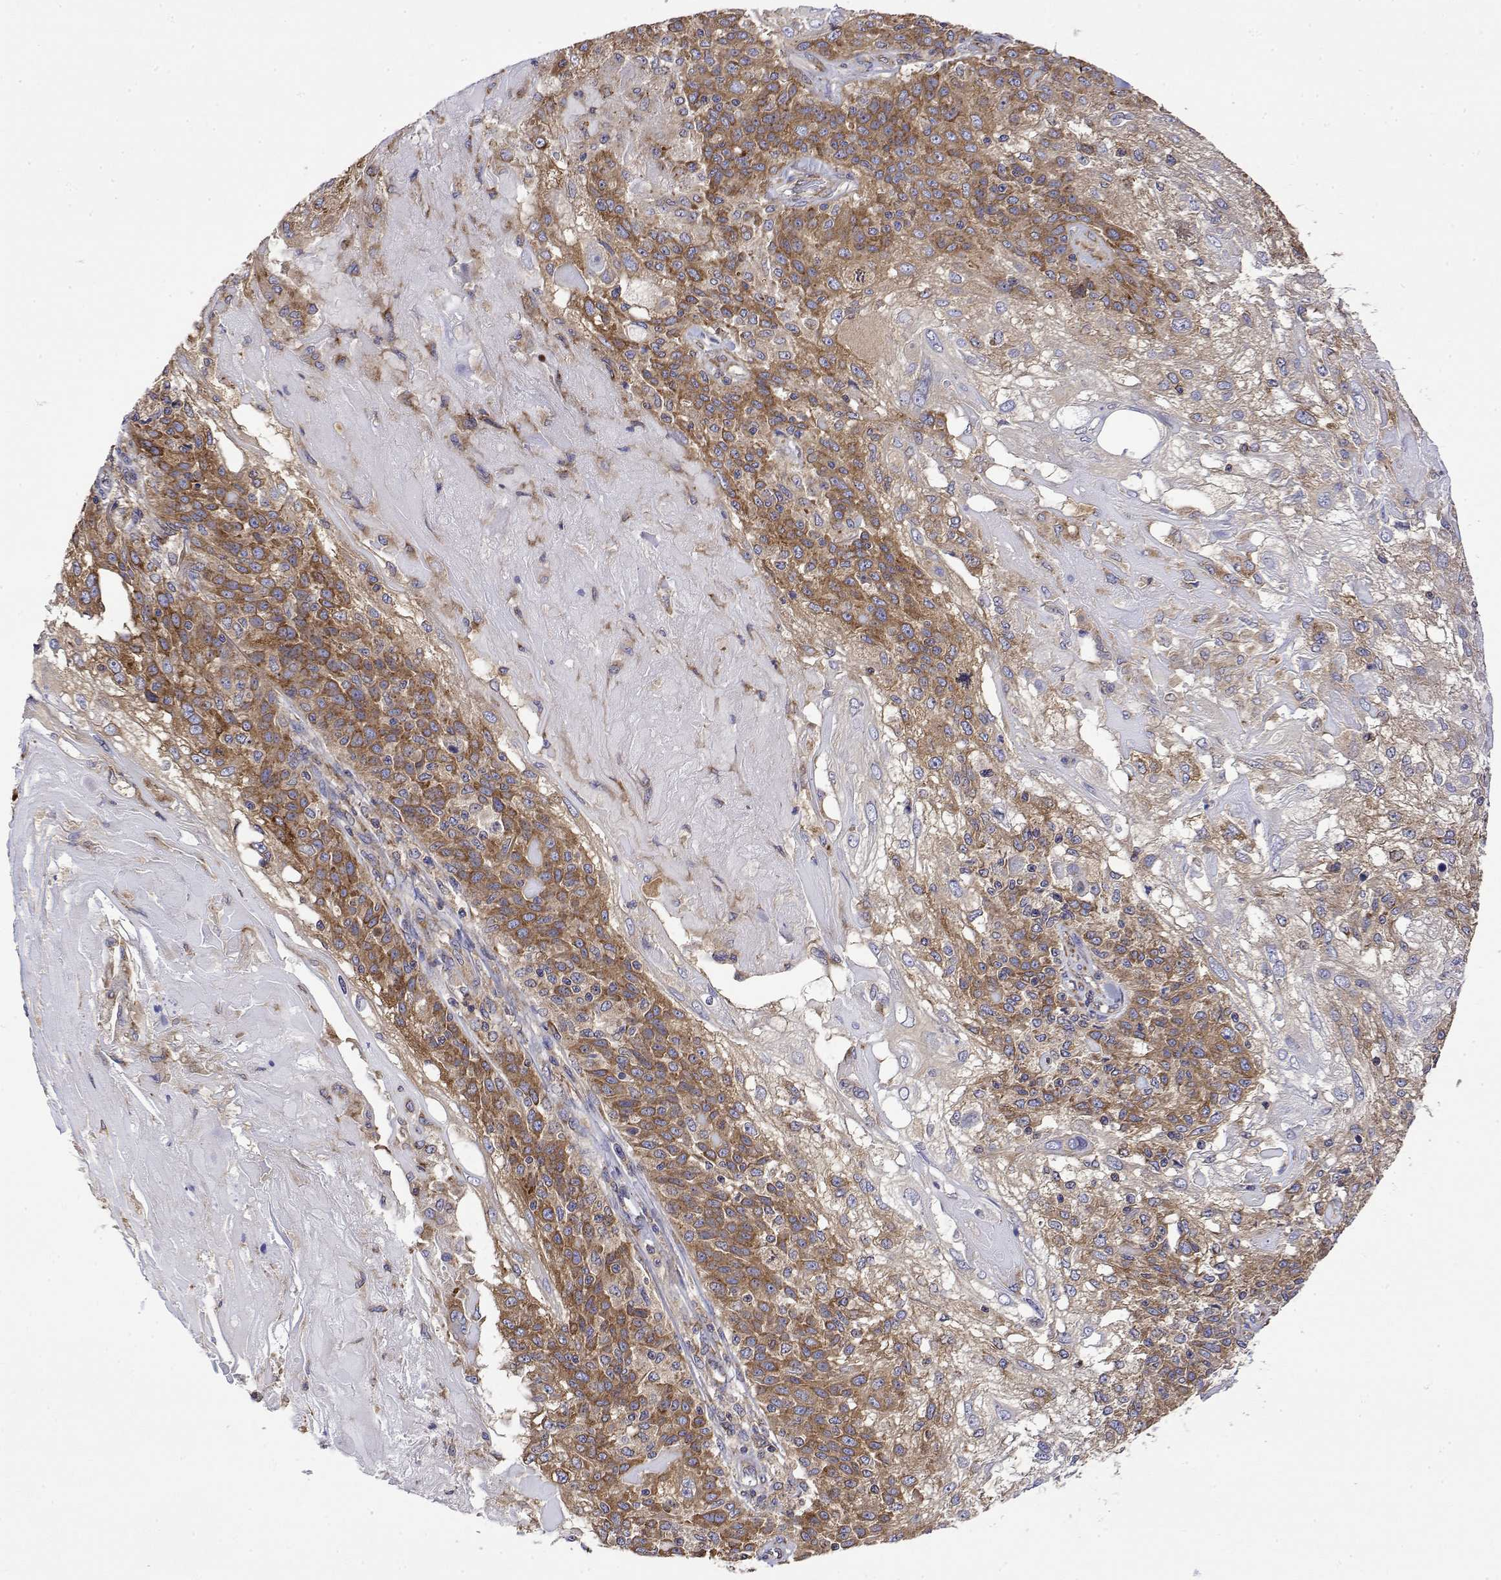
{"staining": {"intensity": "moderate", "quantity": ">75%", "location": "cytoplasmic/membranous"}, "tissue": "skin cancer", "cell_type": "Tumor cells", "image_type": "cancer", "snomed": [{"axis": "morphology", "description": "Normal tissue, NOS"}, {"axis": "morphology", "description": "Squamous cell carcinoma, NOS"}, {"axis": "topography", "description": "Skin"}], "caption": "Protein staining displays moderate cytoplasmic/membranous positivity in about >75% of tumor cells in squamous cell carcinoma (skin).", "gene": "EEF1G", "patient": {"sex": "female", "age": 83}}